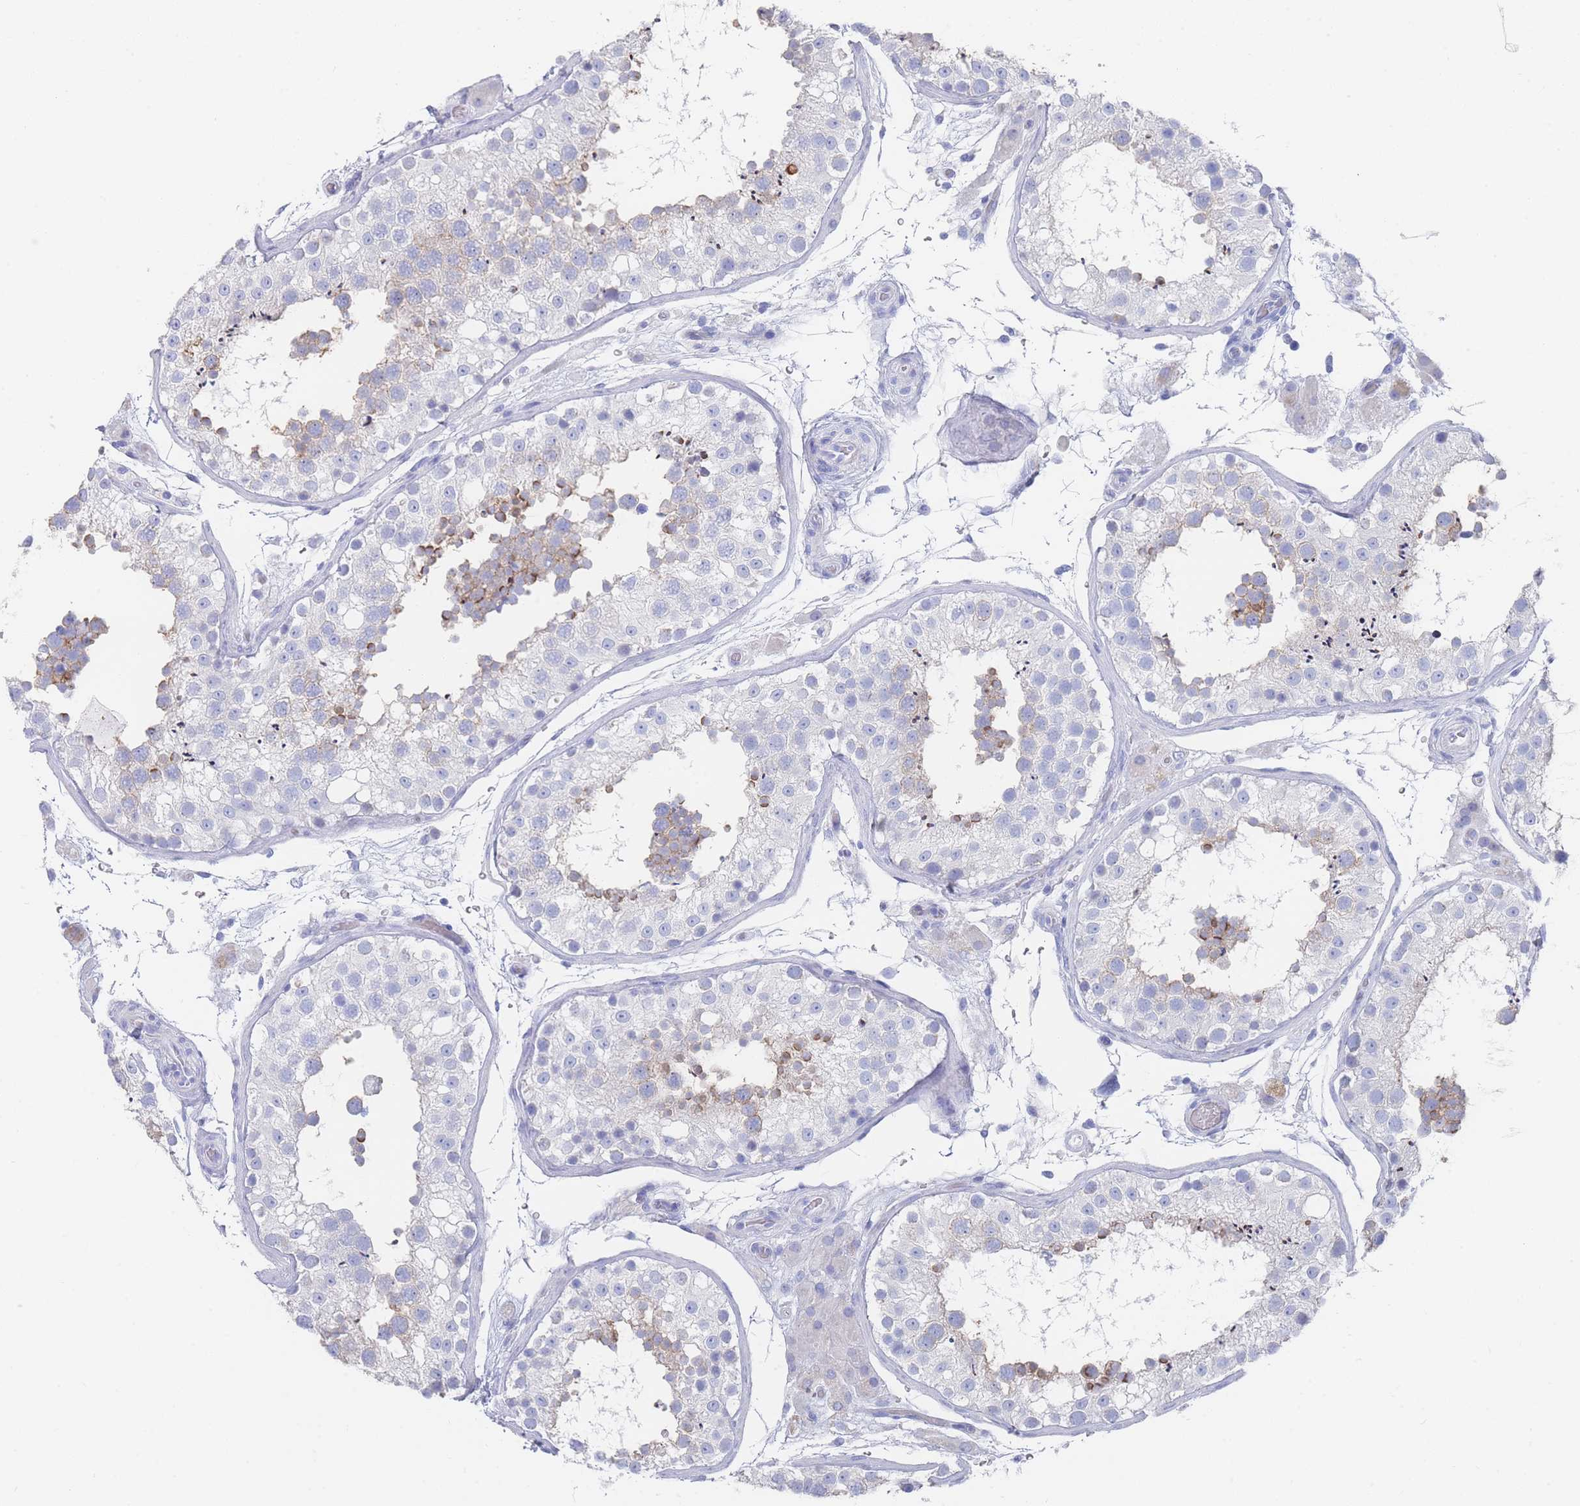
{"staining": {"intensity": "strong", "quantity": "<25%", "location": "cytoplasmic/membranous"}, "tissue": "testis", "cell_type": "Cells in seminiferous ducts", "image_type": "normal", "snomed": [{"axis": "morphology", "description": "Normal tissue, NOS"}, {"axis": "topography", "description": "Testis"}], "caption": "Immunohistochemistry (IHC) (DAB (3,3'-diaminobenzidine)) staining of normal testis exhibits strong cytoplasmic/membranous protein staining in approximately <25% of cells in seminiferous ducts.", "gene": "LRRC37A2", "patient": {"sex": "male", "age": 26}}